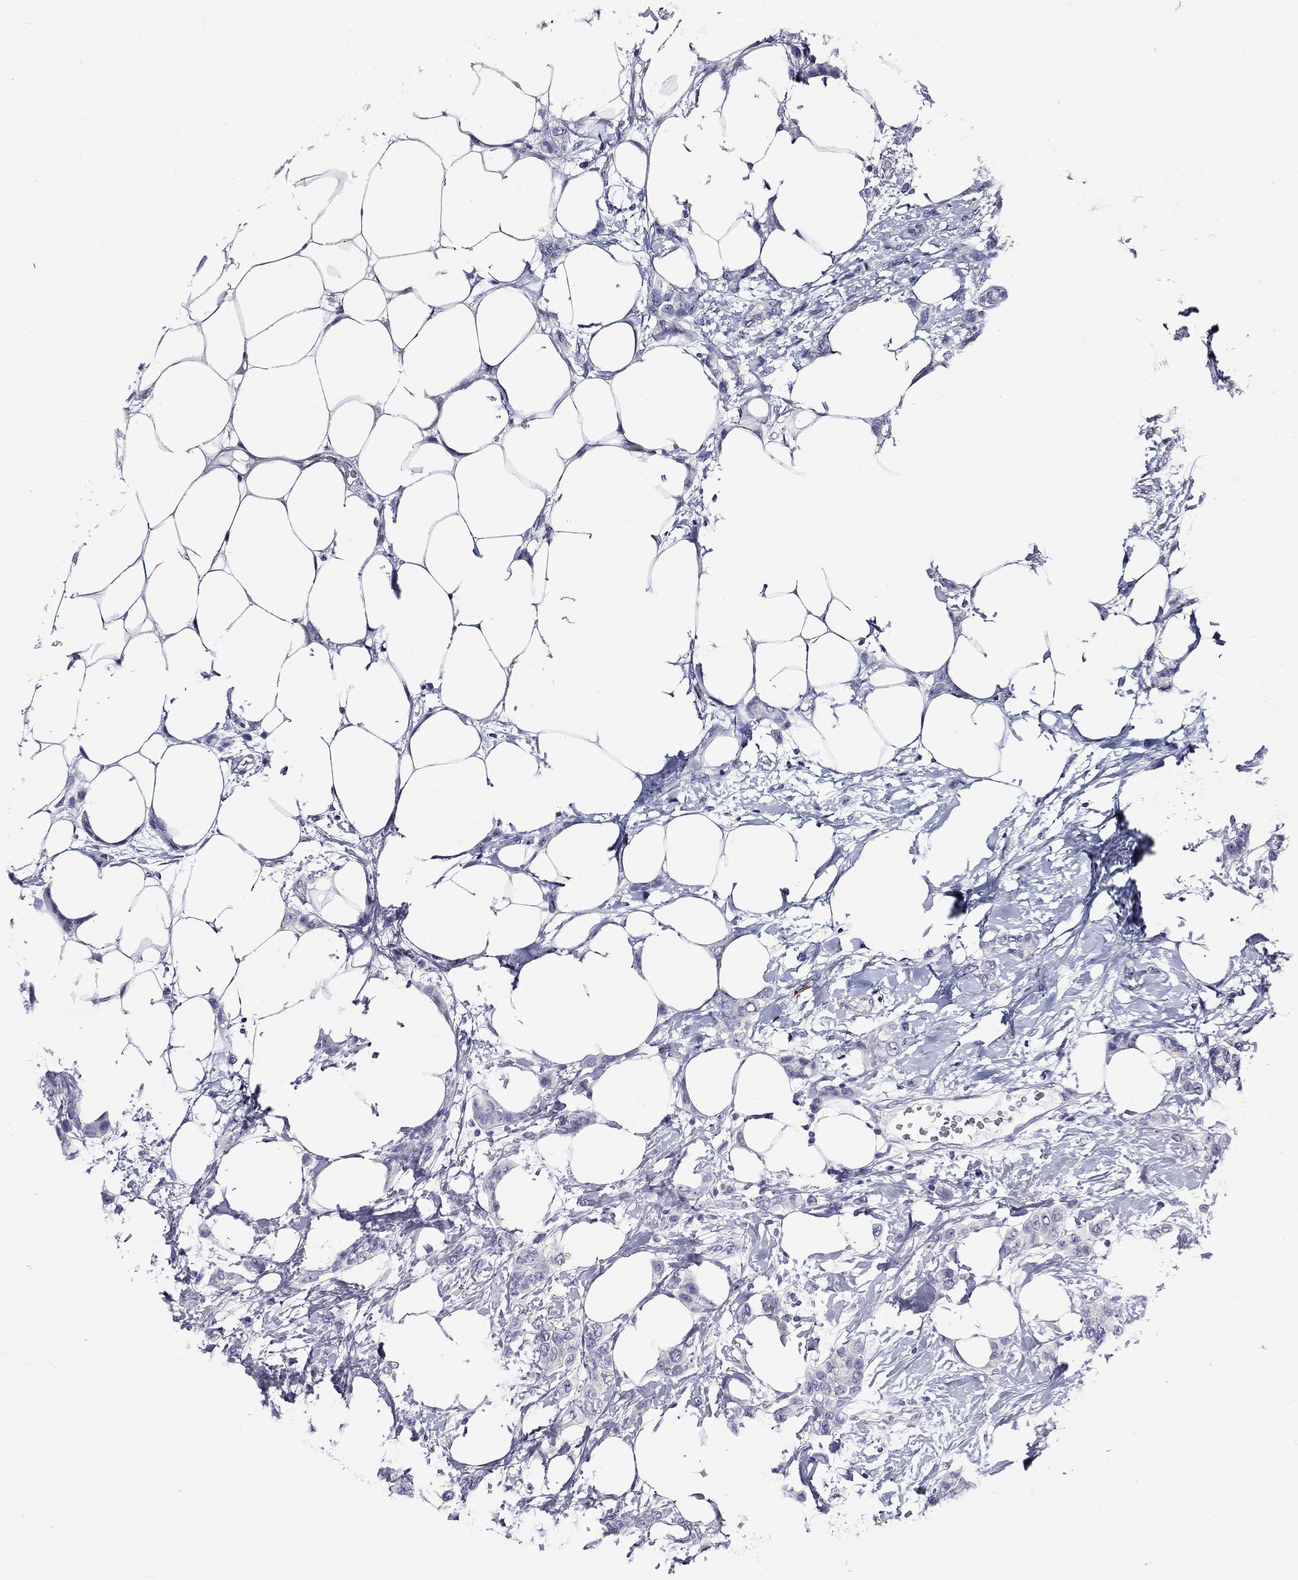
{"staining": {"intensity": "negative", "quantity": "none", "location": "none"}, "tissue": "breast cancer", "cell_type": "Tumor cells", "image_type": "cancer", "snomed": [{"axis": "morphology", "description": "Lobular carcinoma"}, {"axis": "topography", "description": "Breast"}], "caption": "Tumor cells show no significant positivity in breast cancer (lobular carcinoma). (DAB immunohistochemistry (IHC), high magnification).", "gene": "DNALI1", "patient": {"sex": "female", "age": 66}}